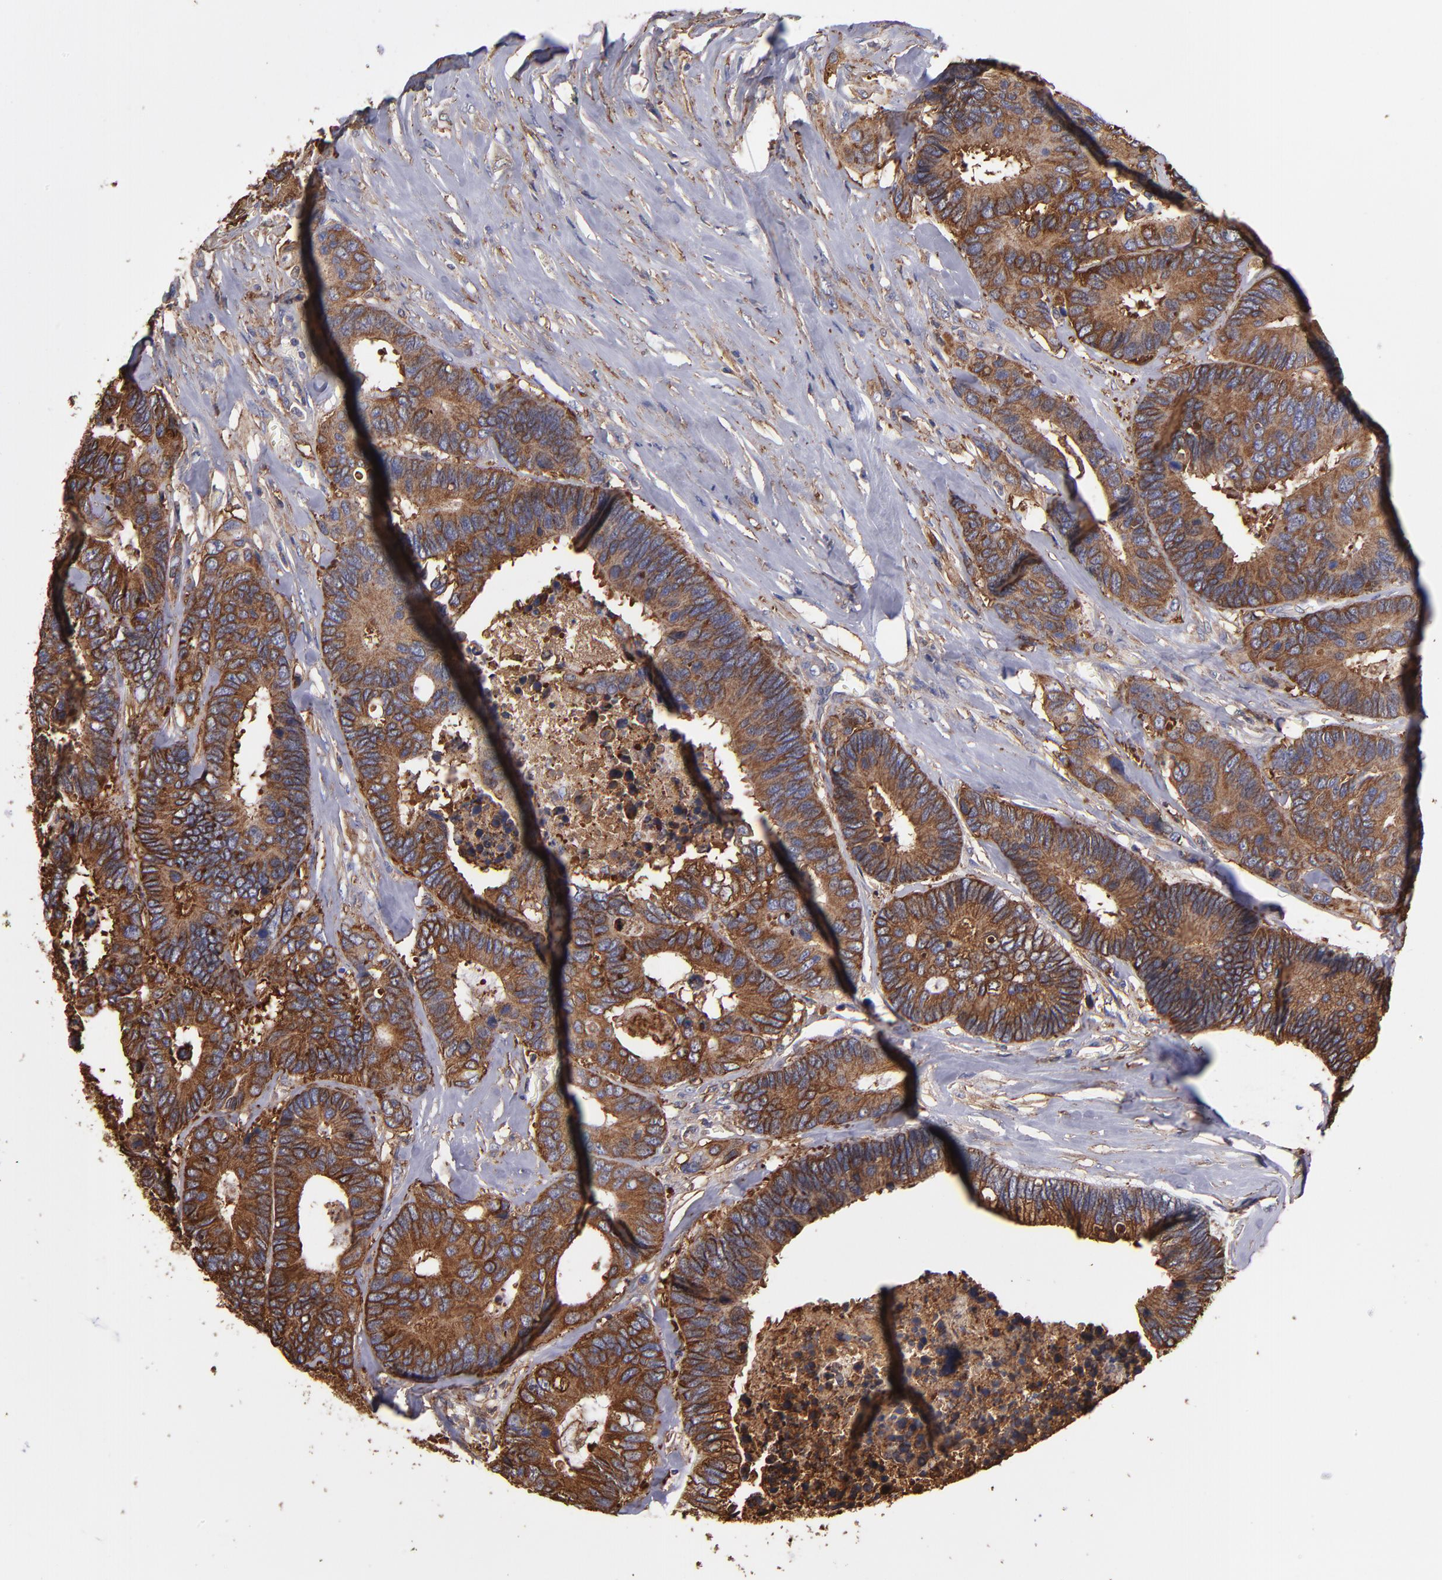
{"staining": {"intensity": "strong", "quantity": ">75%", "location": "cytoplasmic/membranous"}, "tissue": "colorectal cancer", "cell_type": "Tumor cells", "image_type": "cancer", "snomed": [{"axis": "morphology", "description": "Adenocarcinoma, NOS"}, {"axis": "topography", "description": "Rectum"}], "caption": "Colorectal cancer (adenocarcinoma) stained for a protein (brown) demonstrates strong cytoplasmic/membranous positive expression in about >75% of tumor cells.", "gene": "MVP", "patient": {"sex": "male", "age": 55}}